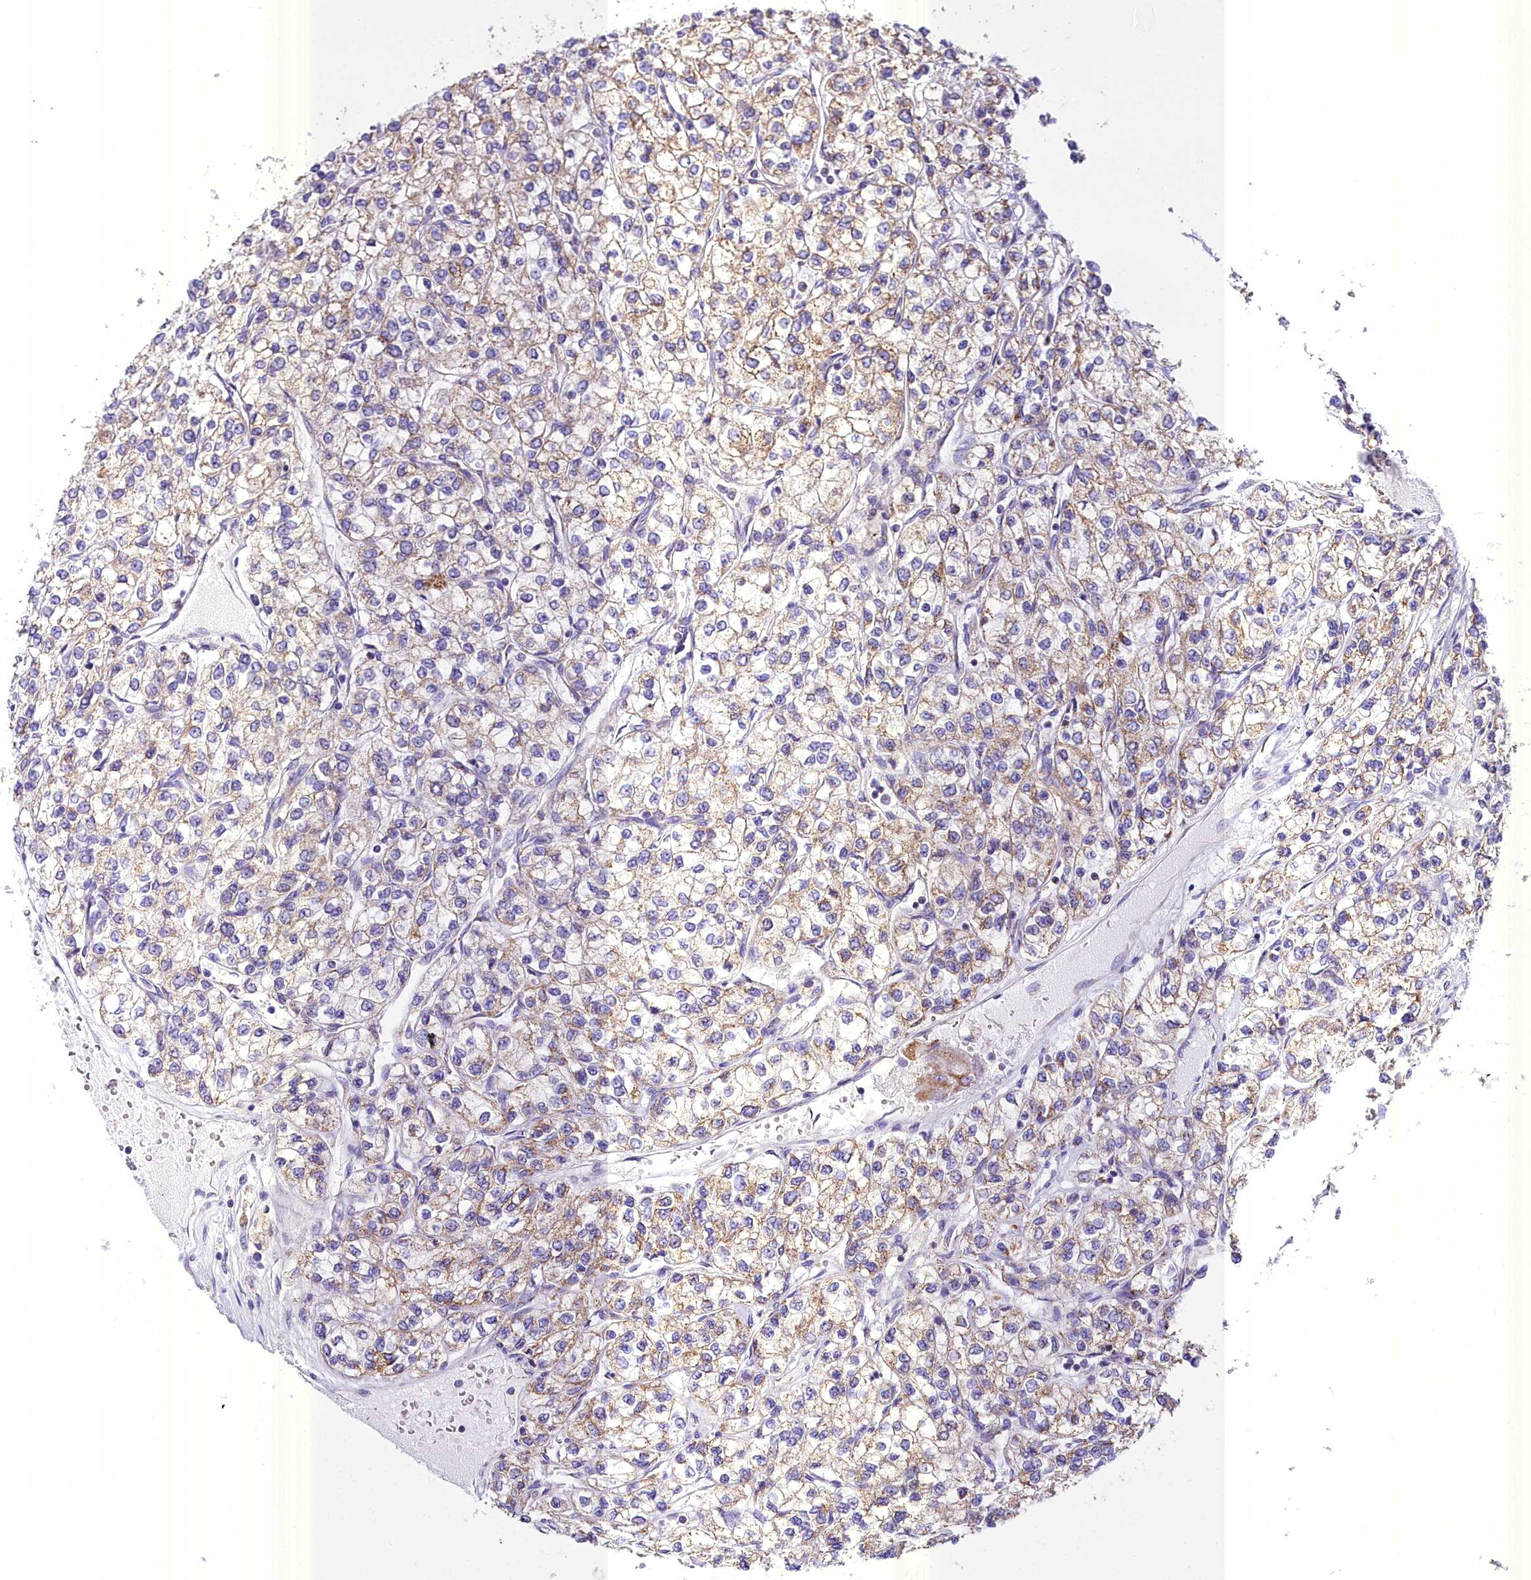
{"staining": {"intensity": "weak", "quantity": "25%-75%", "location": "cytoplasmic/membranous"}, "tissue": "renal cancer", "cell_type": "Tumor cells", "image_type": "cancer", "snomed": [{"axis": "morphology", "description": "Adenocarcinoma, NOS"}, {"axis": "topography", "description": "Kidney"}], "caption": "A histopathology image of human renal cancer (adenocarcinoma) stained for a protein exhibits weak cytoplasmic/membranous brown staining in tumor cells. (DAB IHC with brightfield microscopy, high magnification).", "gene": "WDFY3", "patient": {"sex": "male", "age": 80}}